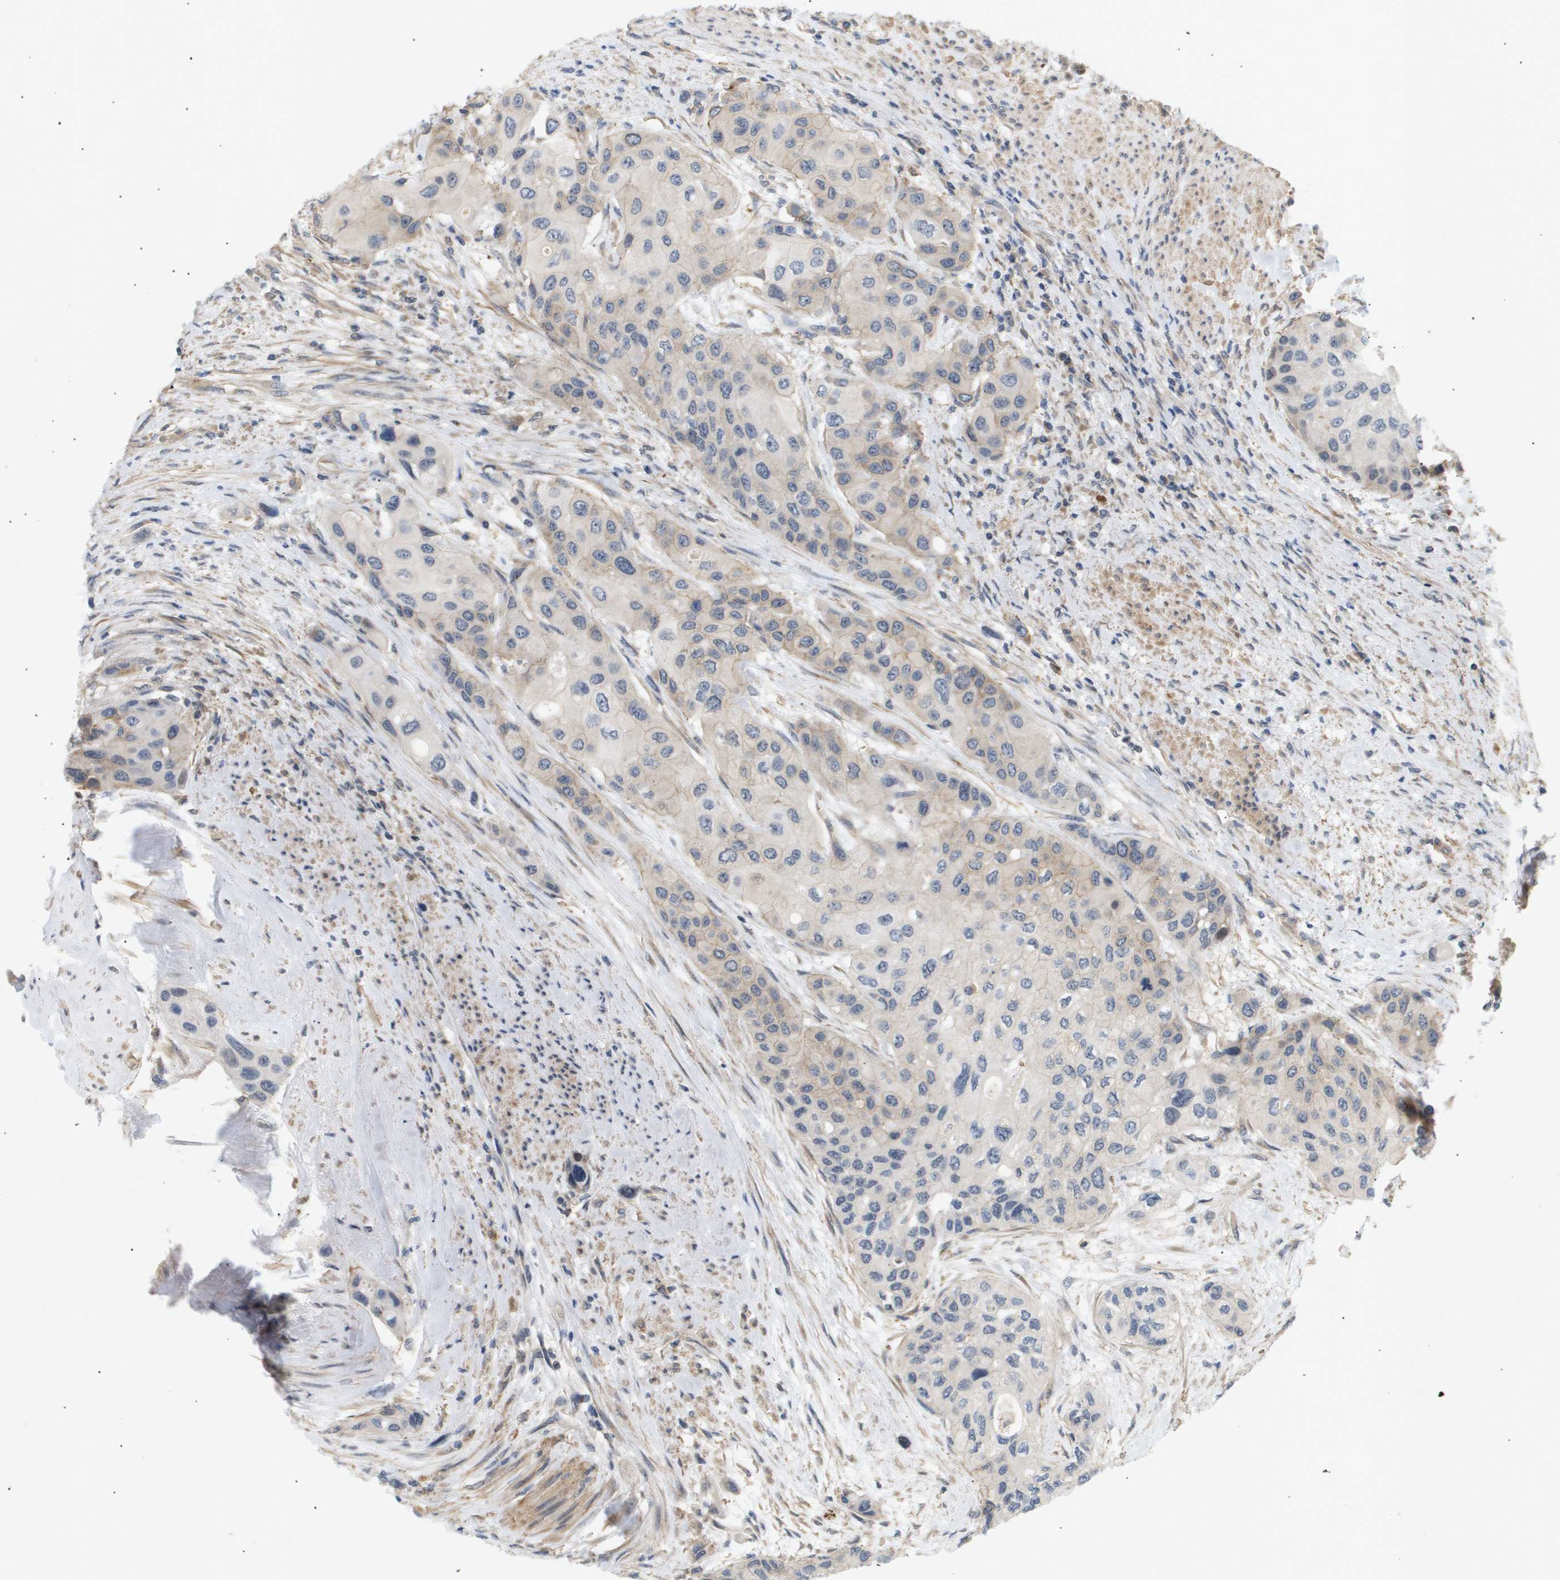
{"staining": {"intensity": "weak", "quantity": "<25%", "location": "cytoplasmic/membranous"}, "tissue": "urothelial cancer", "cell_type": "Tumor cells", "image_type": "cancer", "snomed": [{"axis": "morphology", "description": "Urothelial carcinoma, High grade"}, {"axis": "topography", "description": "Urinary bladder"}], "caption": "Urothelial cancer was stained to show a protein in brown. There is no significant staining in tumor cells.", "gene": "CORO2B", "patient": {"sex": "female", "age": 56}}